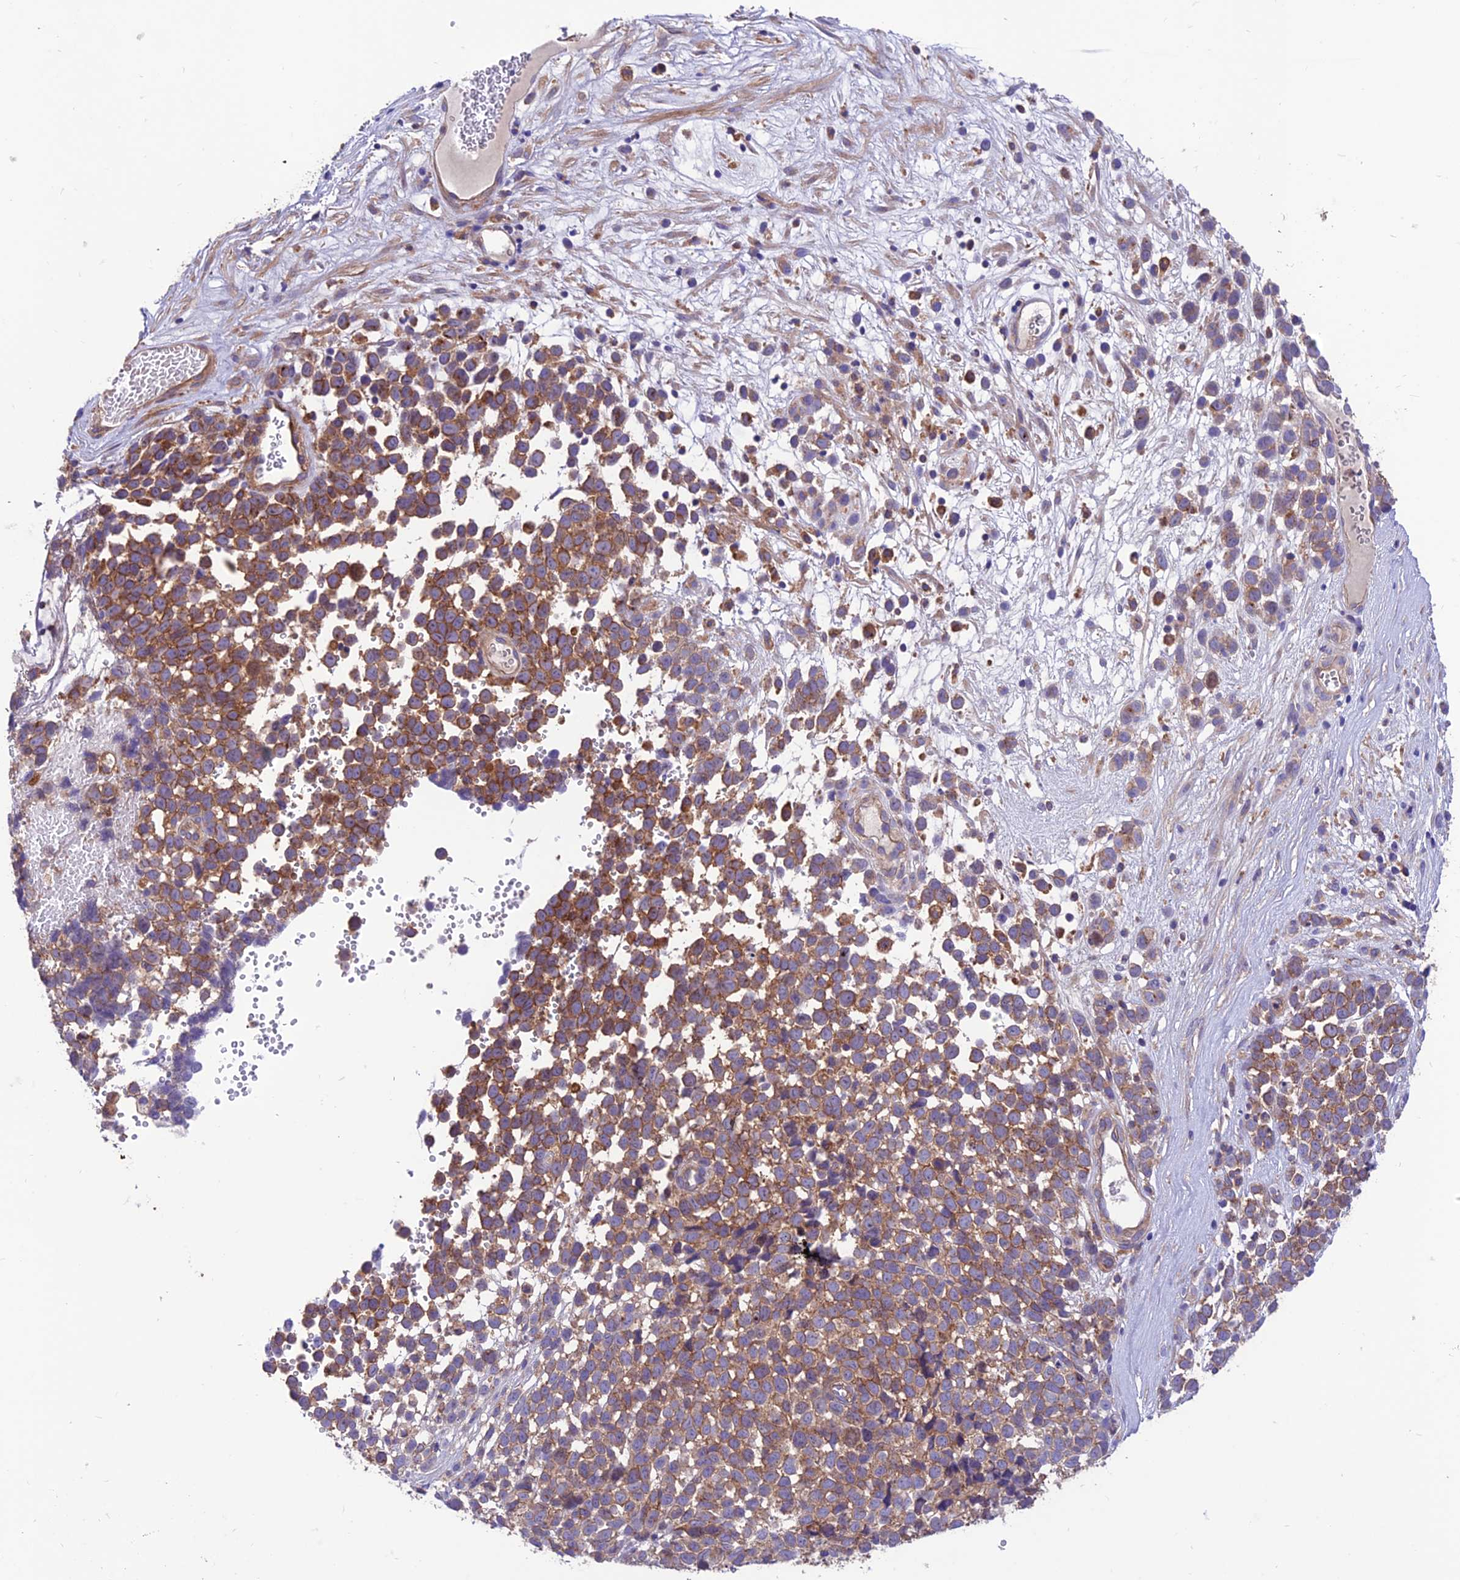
{"staining": {"intensity": "moderate", "quantity": ">75%", "location": "cytoplasmic/membranous"}, "tissue": "melanoma", "cell_type": "Tumor cells", "image_type": "cancer", "snomed": [{"axis": "morphology", "description": "Malignant melanoma, NOS"}, {"axis": "topography", "description": "Nose, NOS"}], "caption": "Human malignant melanoma stained for a protein (brown) reveals moderate cytoplasmic/membranous positive staining in about >75% of tumor cells.", "gene": "VPS16", "patient": {"sex": "female", "age": 48}}